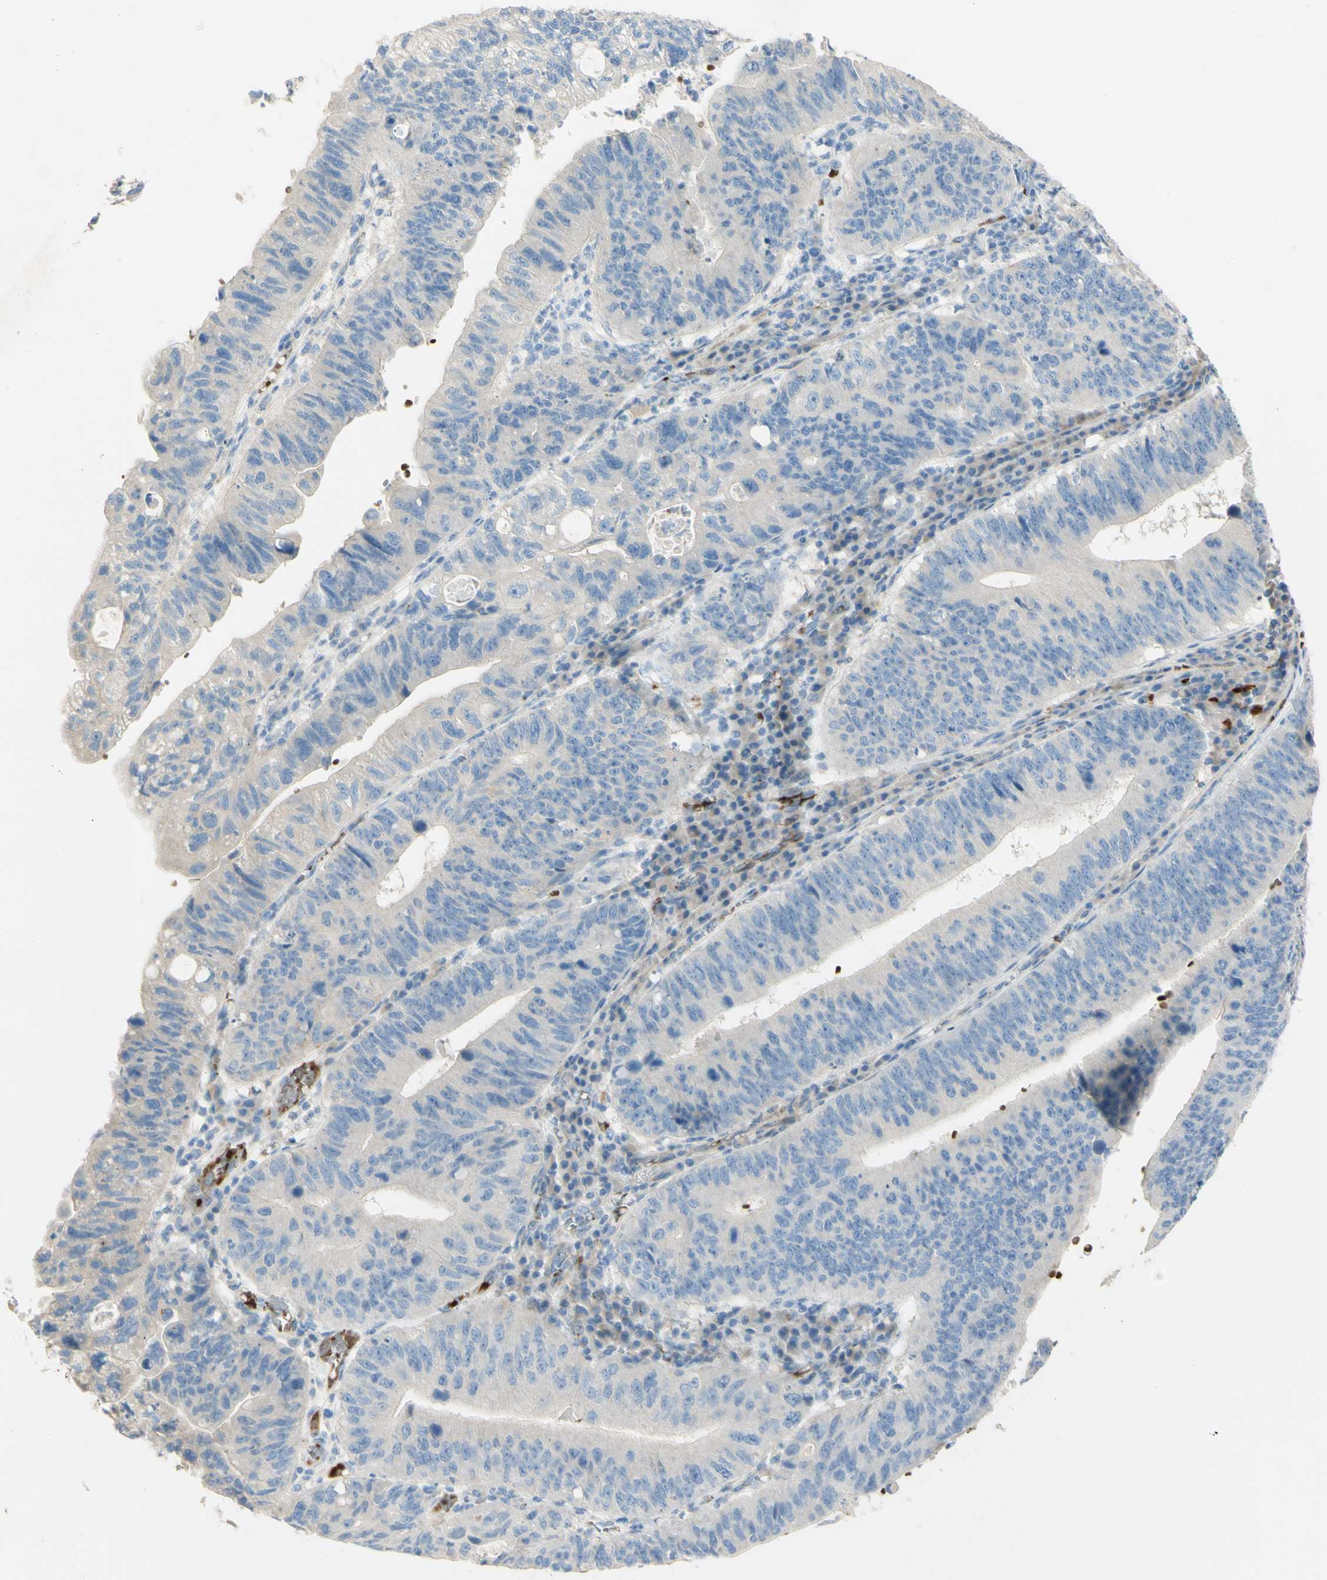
{"staining": {"intensity": "weak", "quantity": "<25%", "location": "cytoplasmic/membranous"}, "tissue": "stomach cancer", "cell_type": "Tumor cells", "image_type": "cancer", "snomed": [{"axis": "morphology", "description": "Adenocarcinoma, NOS"}, {"axis": "topography", "description": "Stomach"}], "caption": "DAB (3,3'-diaminobenzidine) immunohistochemical staining of human stomach cancer (adenocarcinoma) displays no significant staining in tumor cells.", "gene": "GAN", "patient": {"sex": "male", "age": 59}}